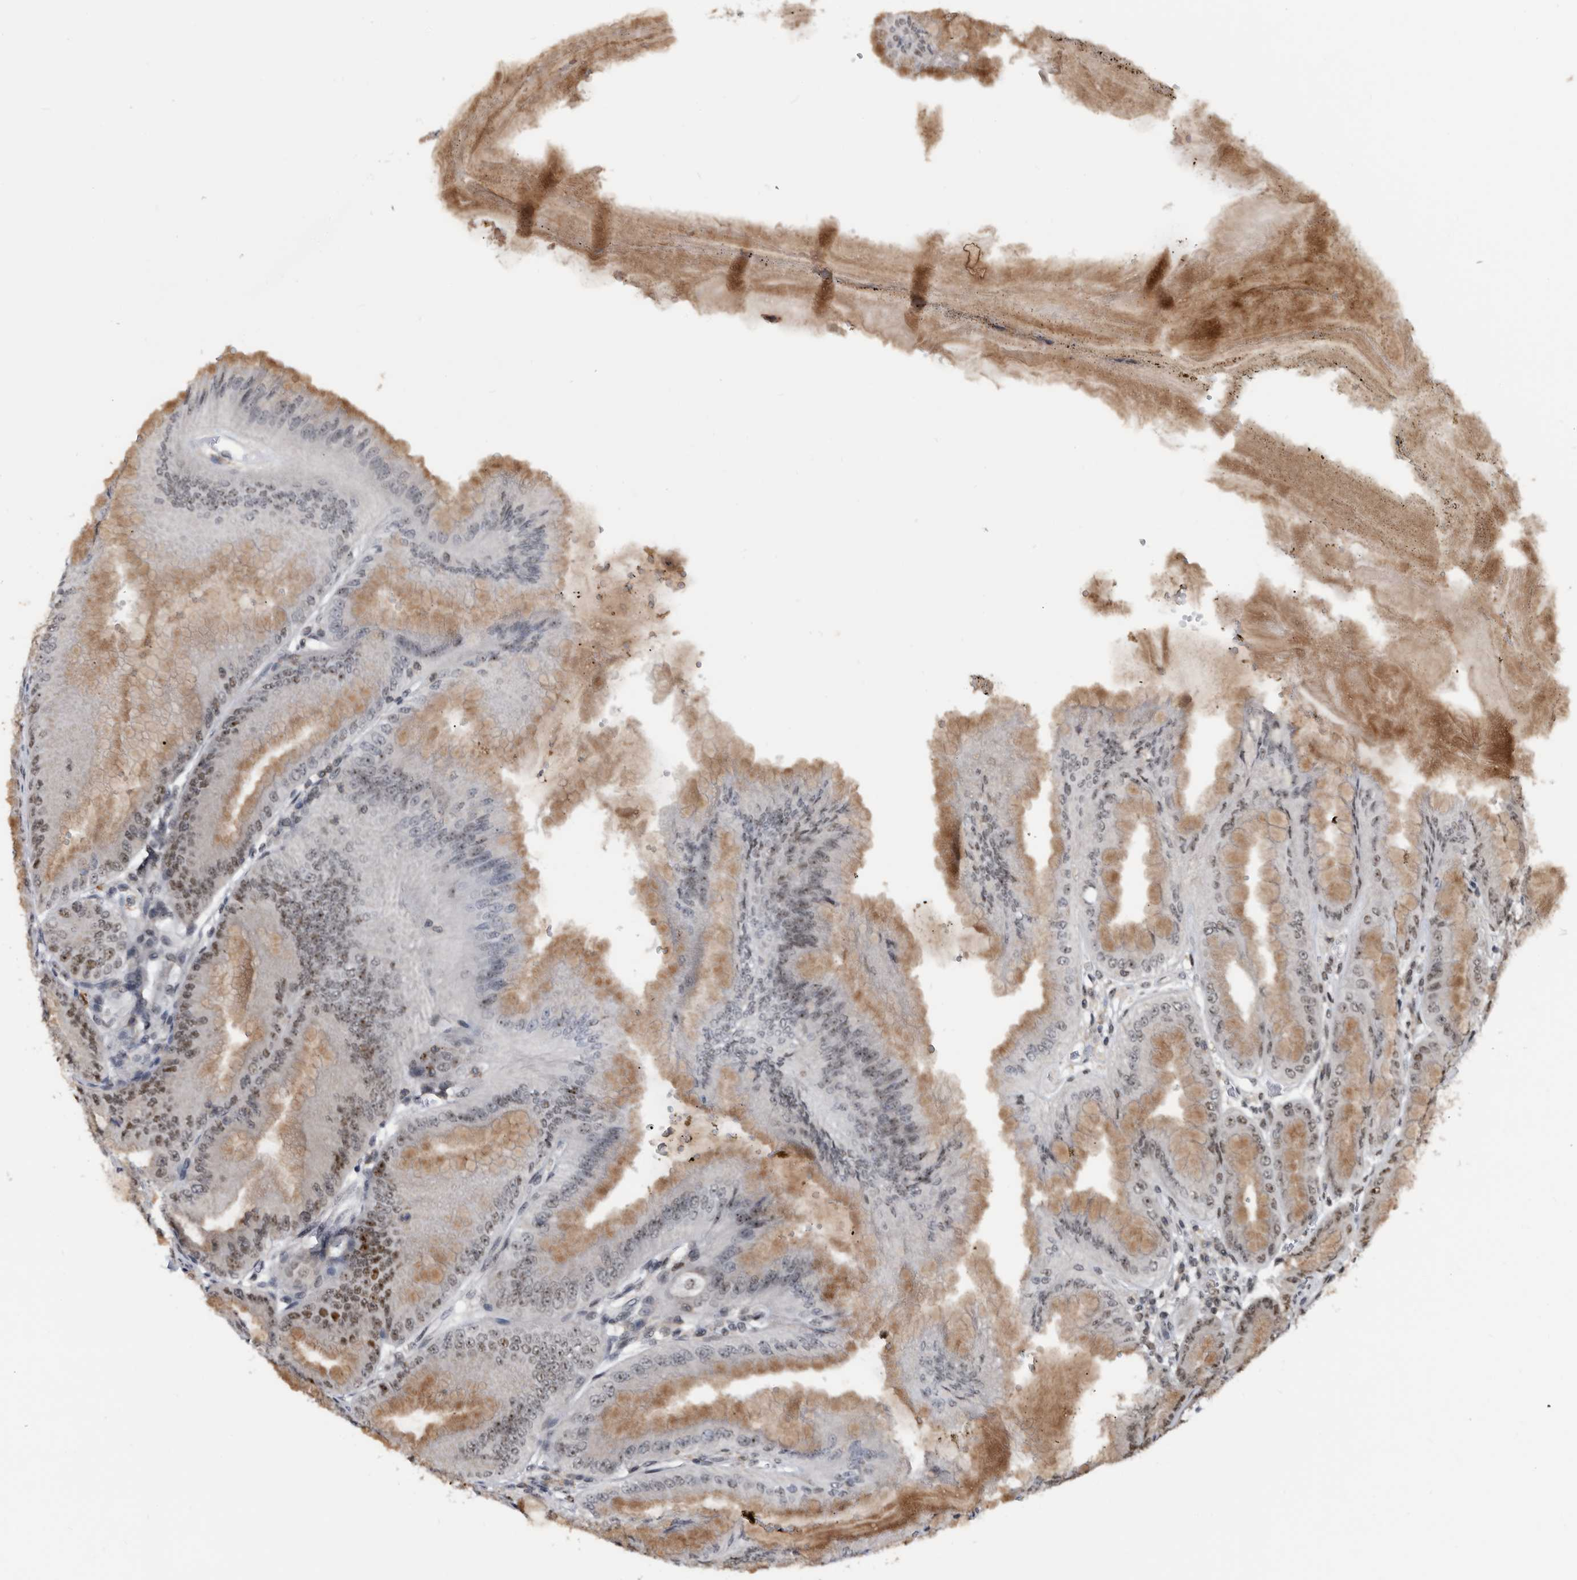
{"staining": {"intensity": "strong", "quantity": ">75%", "location": "nuclear"}, "tissue": "stomach", "cell_type": "Glandular cells", "image_type": "normal", "snomed": [{"axis": "morphology", "description": "Normal tissue, NOS"}, {"axis": "topography", "description": "Stomach, lower"}], "caption": "Glandular cells exhibit strong nuclear staining in approximately >75% of cells in unremarkable stomach.", "gene": "ZNF260", "patient": {"sex": "male", "age": 71}}